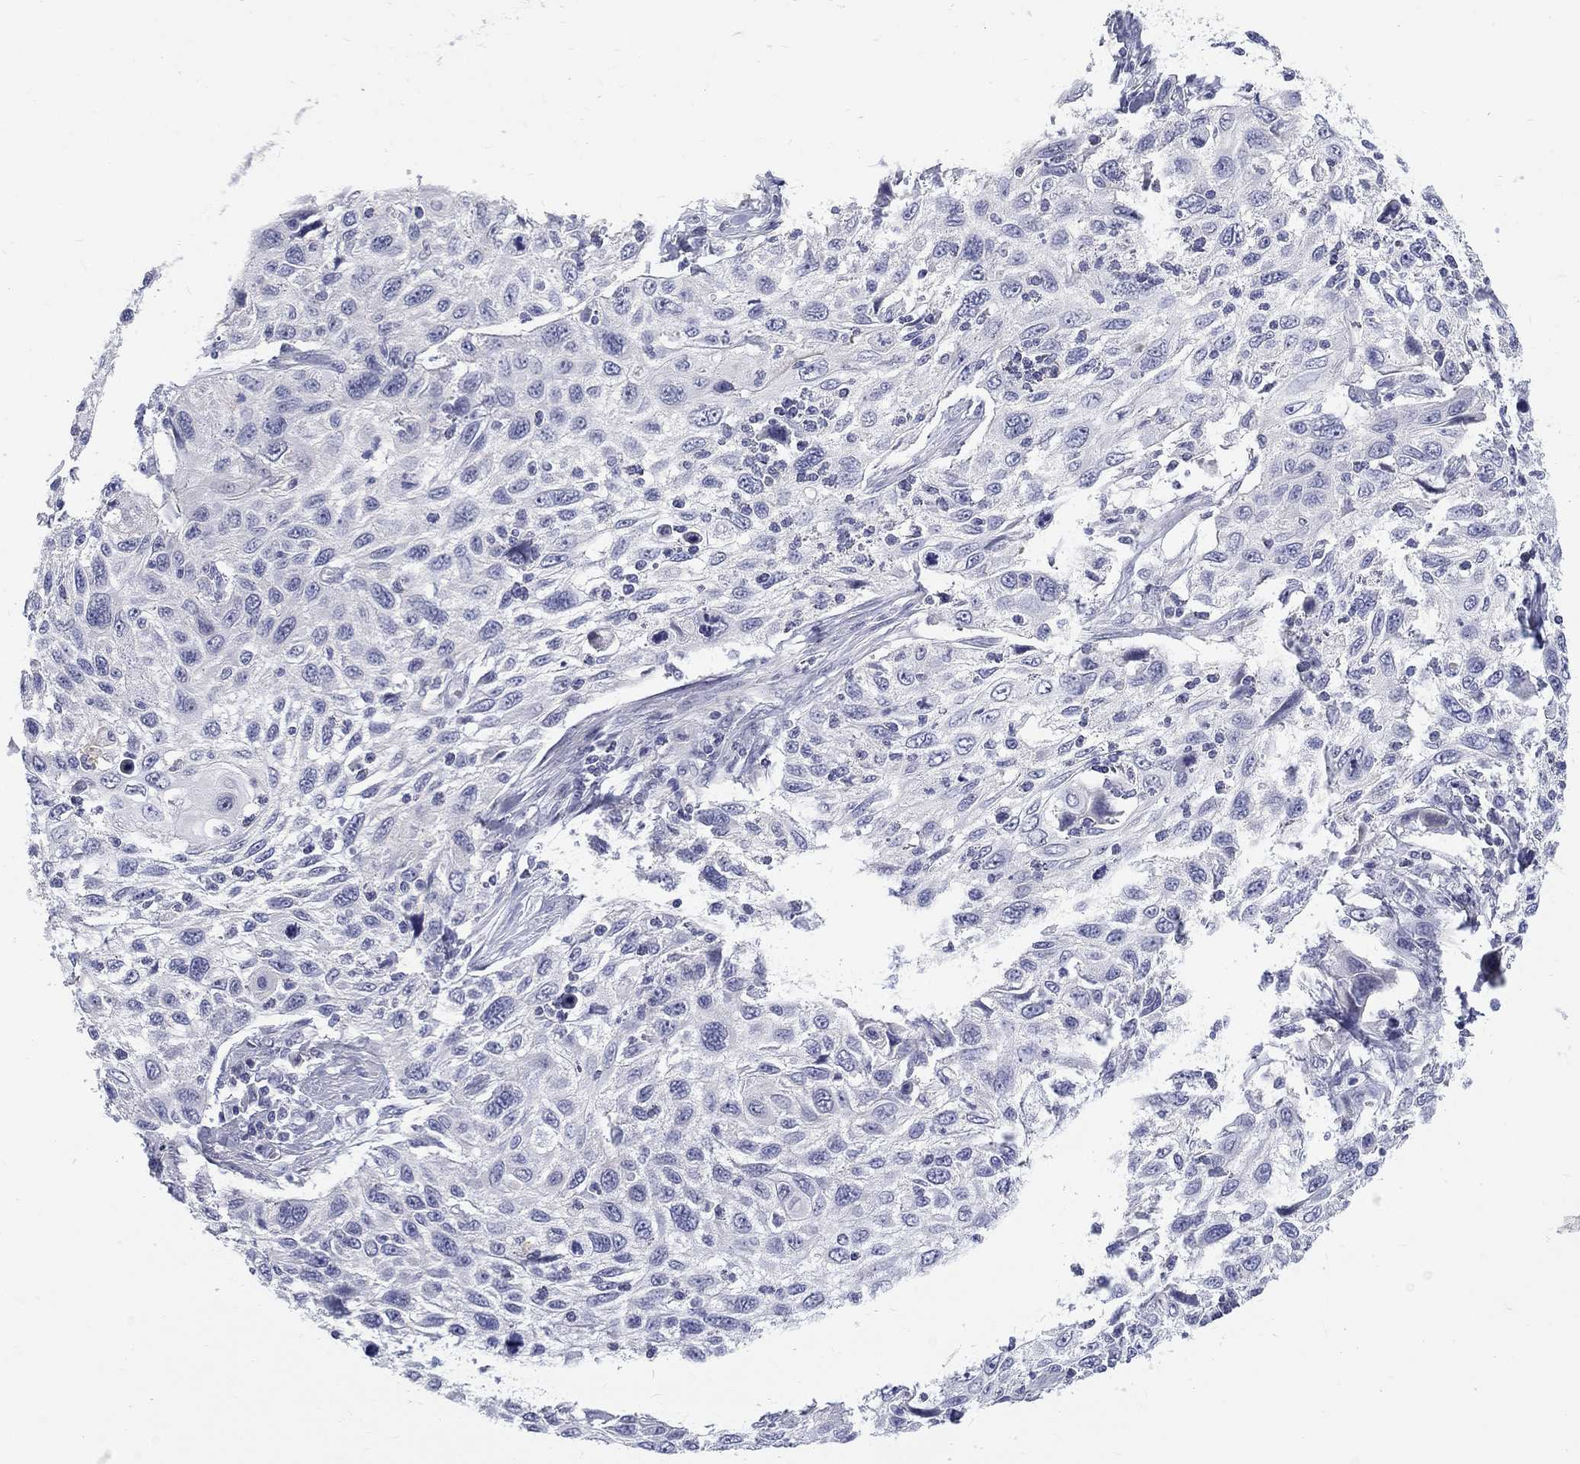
{"staining": {"intensity": "negative", "quantity": "none", "location": "none"}, "tissue": "cervical cancer", "cell_type": "Tumor cells", "image_type": "cancer", "snomed": [{"axis": "morphology", "description": "Squamous cell carcinoma, NOS"}, {"axis": "topography", "description": "Cervix"}], "caption": "Immunohistochemistry photomicrograph of neoplastic tissue: human cervical cancer stained with DAB reveals no significant protein expression in tumor cells.", "gene": "MAGEB6", "patient": {"sex": "female", "age": 70}}